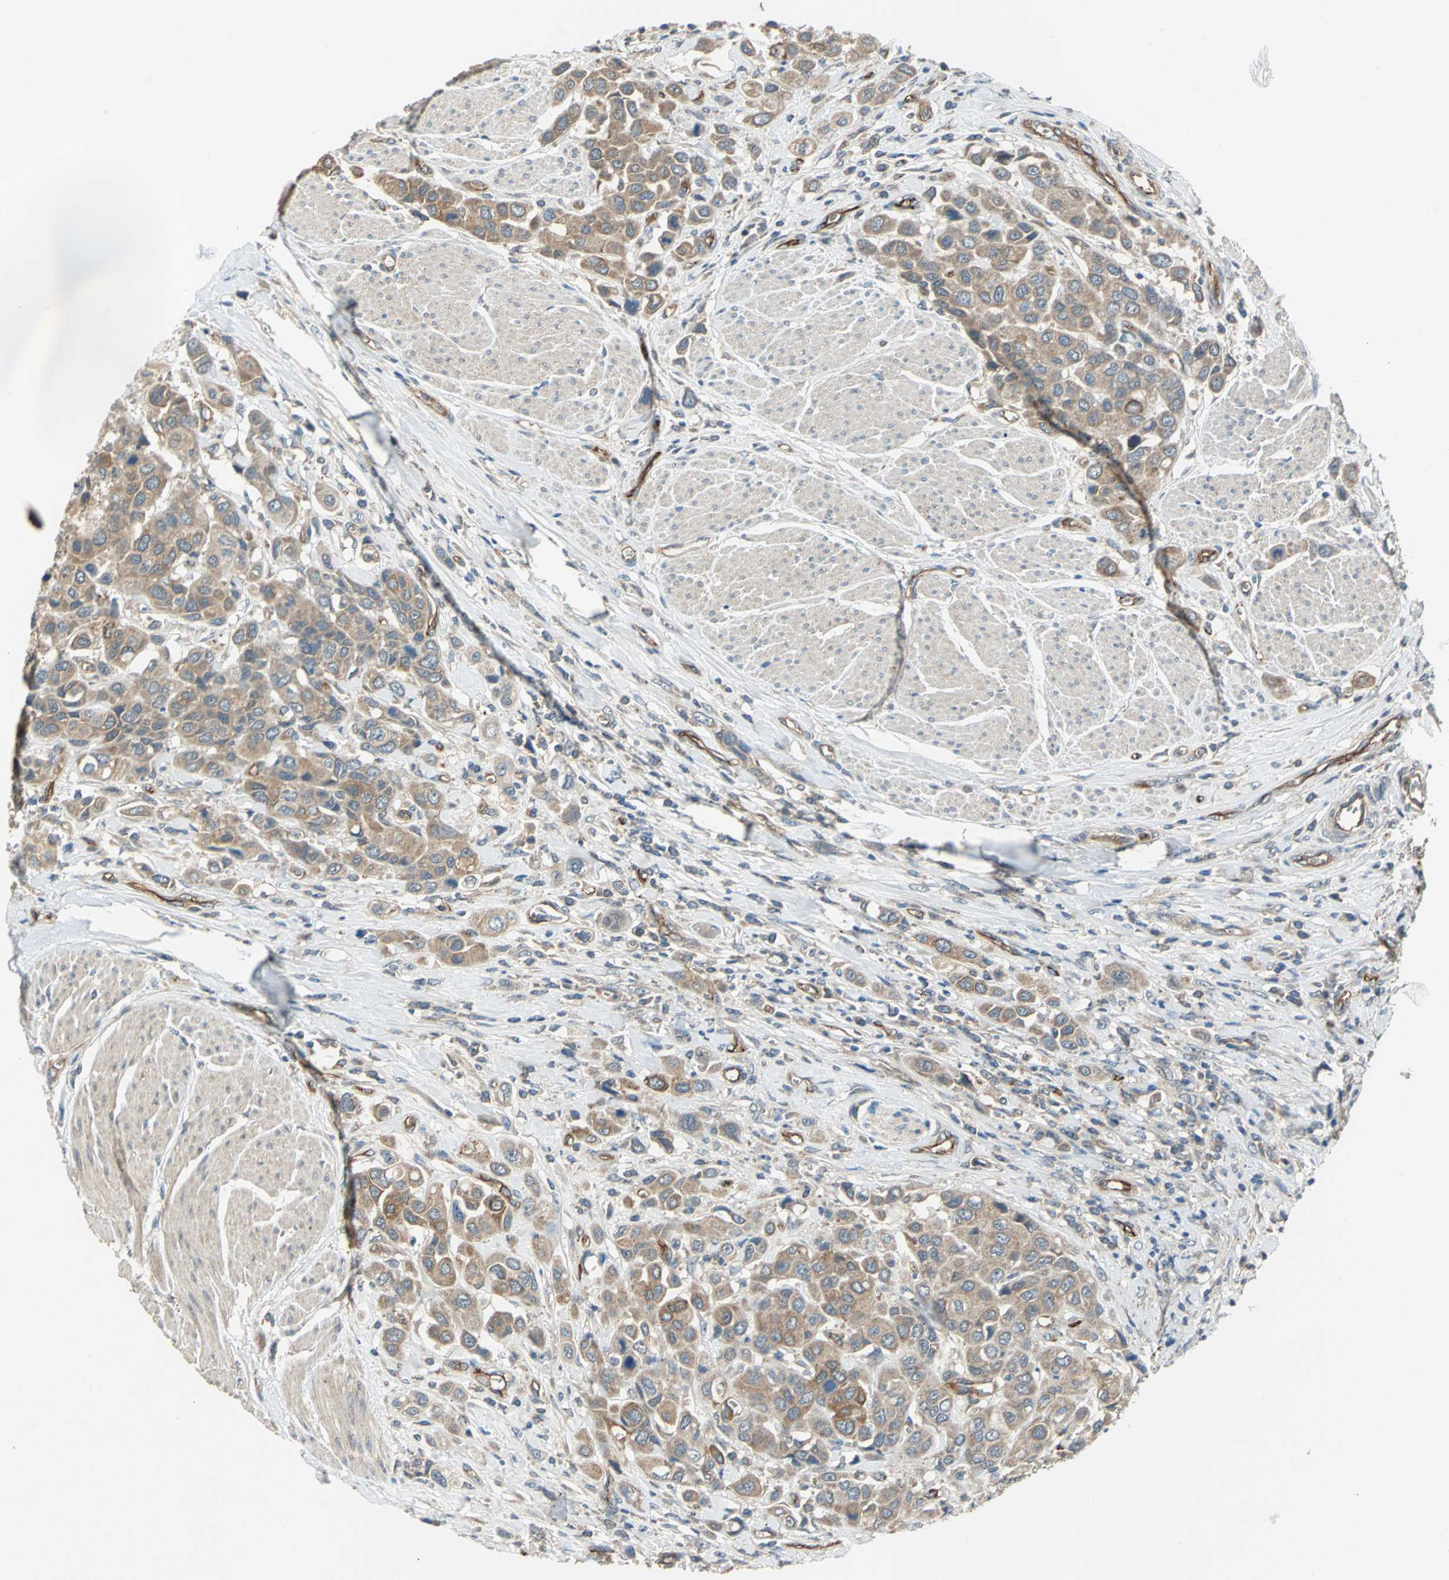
{"staining": {"intensity": "moderate", "quantity": ">75%", "location": "cytoplasmic/membranous"}, "tissue": "urothelial cancer", "cell_type": "Tumor cells", "image_type": "cancer", "snomed": [{"axis": "morphology", "description": "Urothelial carcinoma, High grade"}, {"axis": "topography", "description": "Urinary bladder"}], "caption": "This is a micrograph of immunohistochemistry staining of urothelial carcinoma (high-grade), which shows moderate staining in the cytoplasmic/membranous of tumor cells.", "gene": "EMCN", "patient": {"sex": "male", "age": 50}}